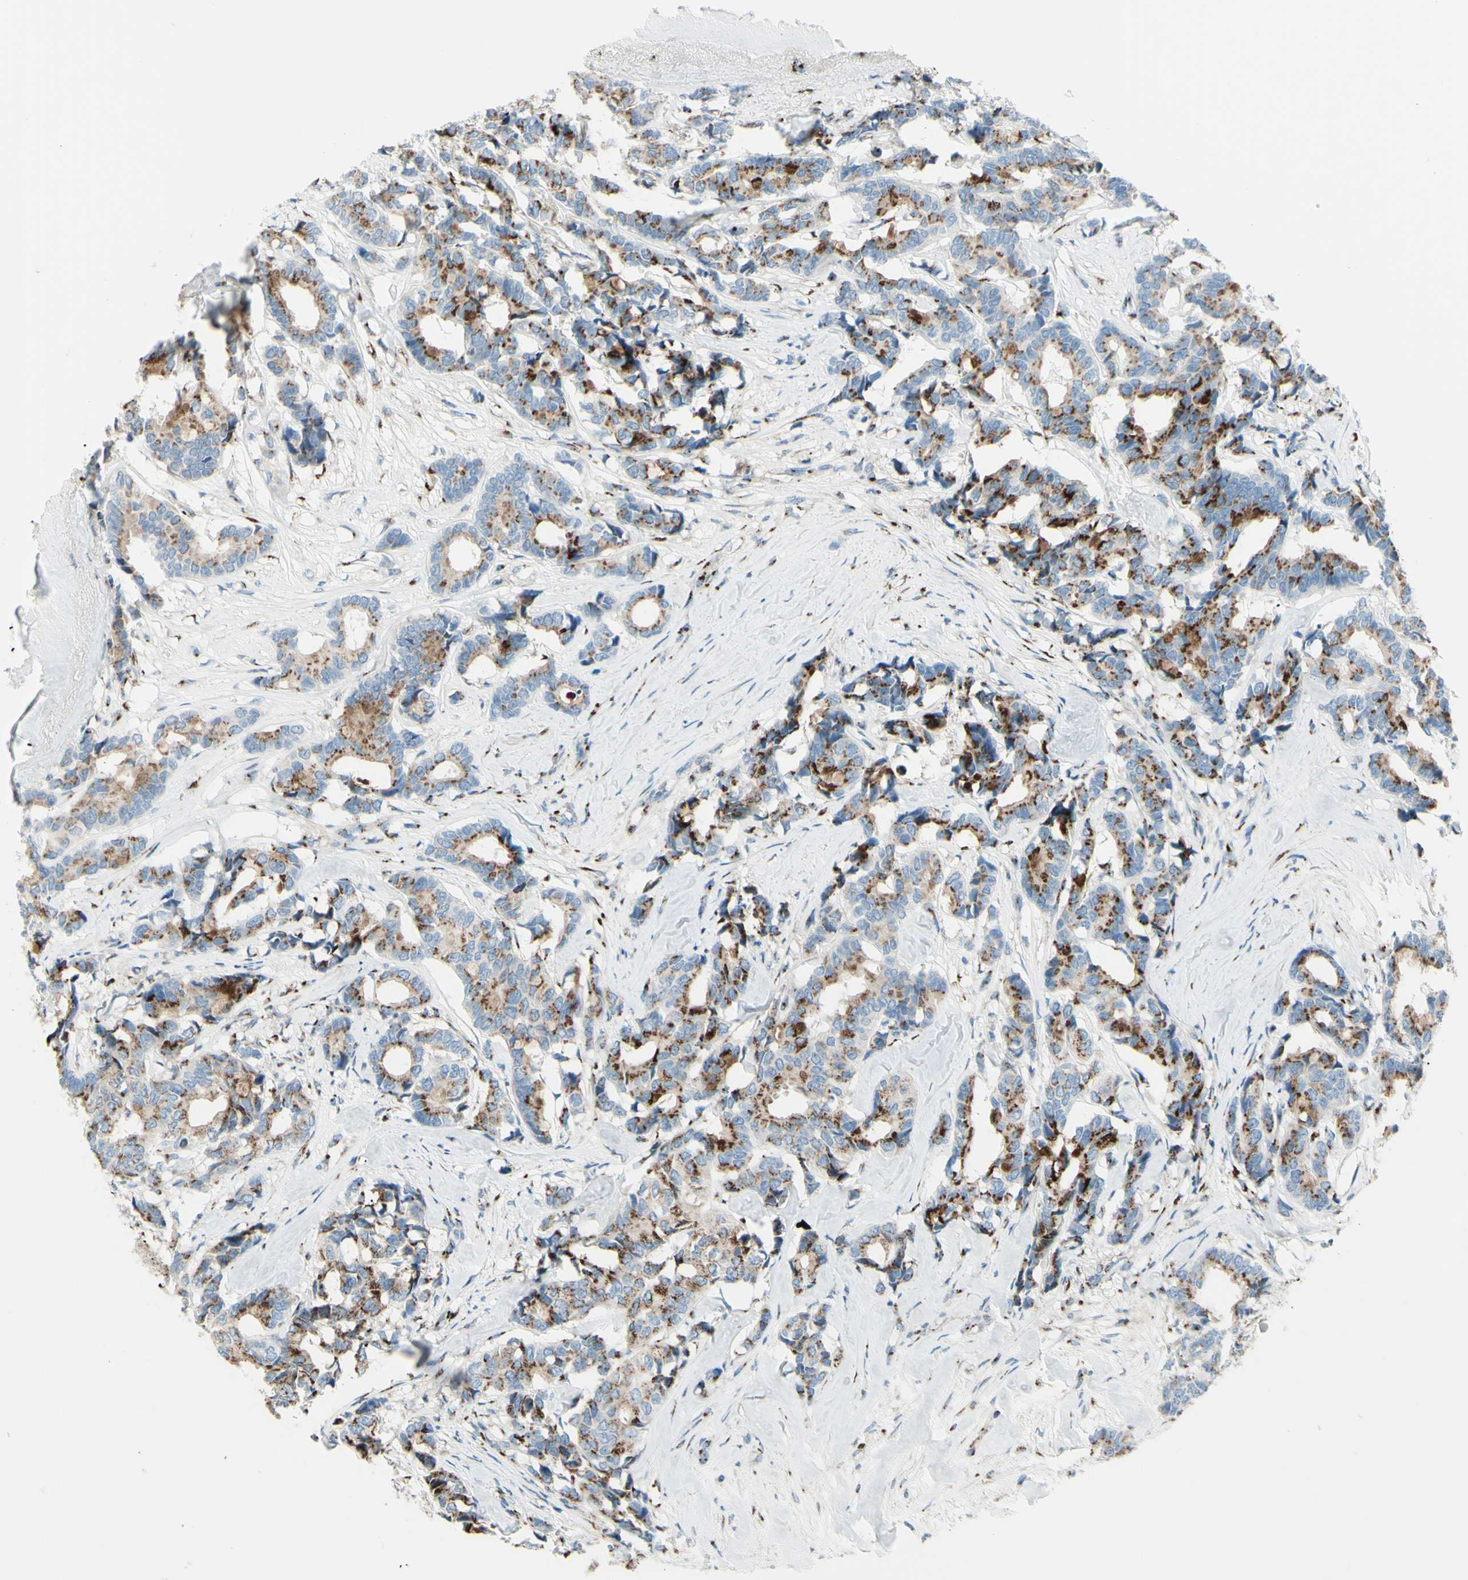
{"staining": {"intensity": "strong", "quantity": ">75%", "location": "cytoplasmic/membranous"}, "tissue": "breast cancer", "cell_type": "Tumor cells", "image_type": "cancer", "snomed": [{"axis": "morphology", "description": "Duct carcinoma"}, {"axis": "topography", "description": "Breast"}], "caption": "Immunohistochemical staining of invasive ductal carcinoma (breast) reveals high levels of strong cytoplasmic/membranous protein positivity in about >75% of tumor cells.", "gene": "B4GALT1", "patient": {"sex": "female", "age": 87}}